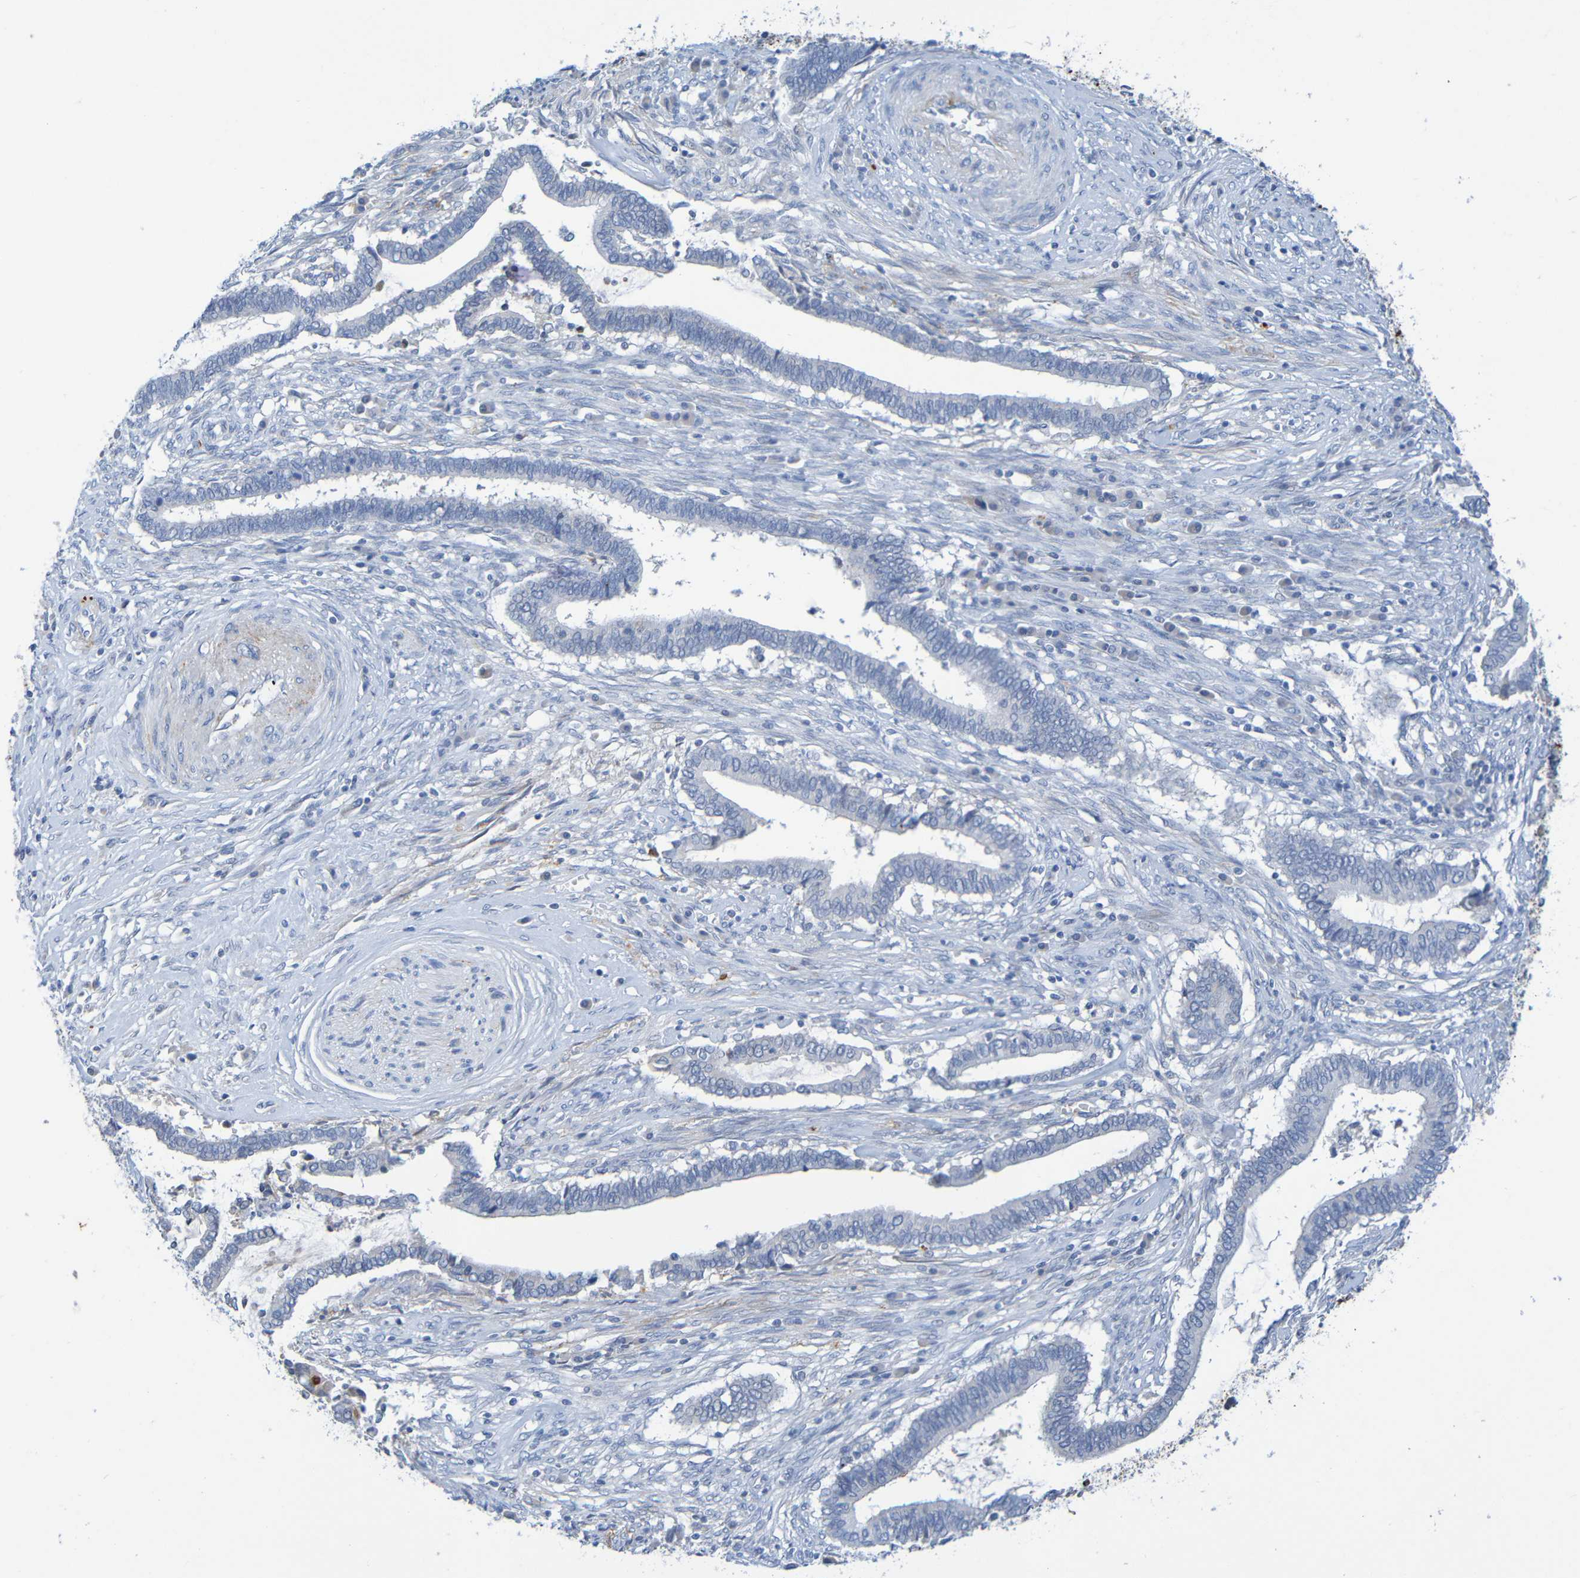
{"staining": {"intensity": "negative", "quantity": "none", "location": "none"}, "tissue": "cervical cancer", "cell_type": "Tumor cells", "image_type": "cancer", "snomed": [{"axis": "morphology", "description": "Adenocarcinoma, NOS"}, {"axis": "topography", "description": "Cervix"}], "caption": "Human adenocarcinoma (cervical) stained for a protein using IHC displays no positivity in tumor cells.", "gene": "IL10", "patient": {"sex": "female", "age": 44}}